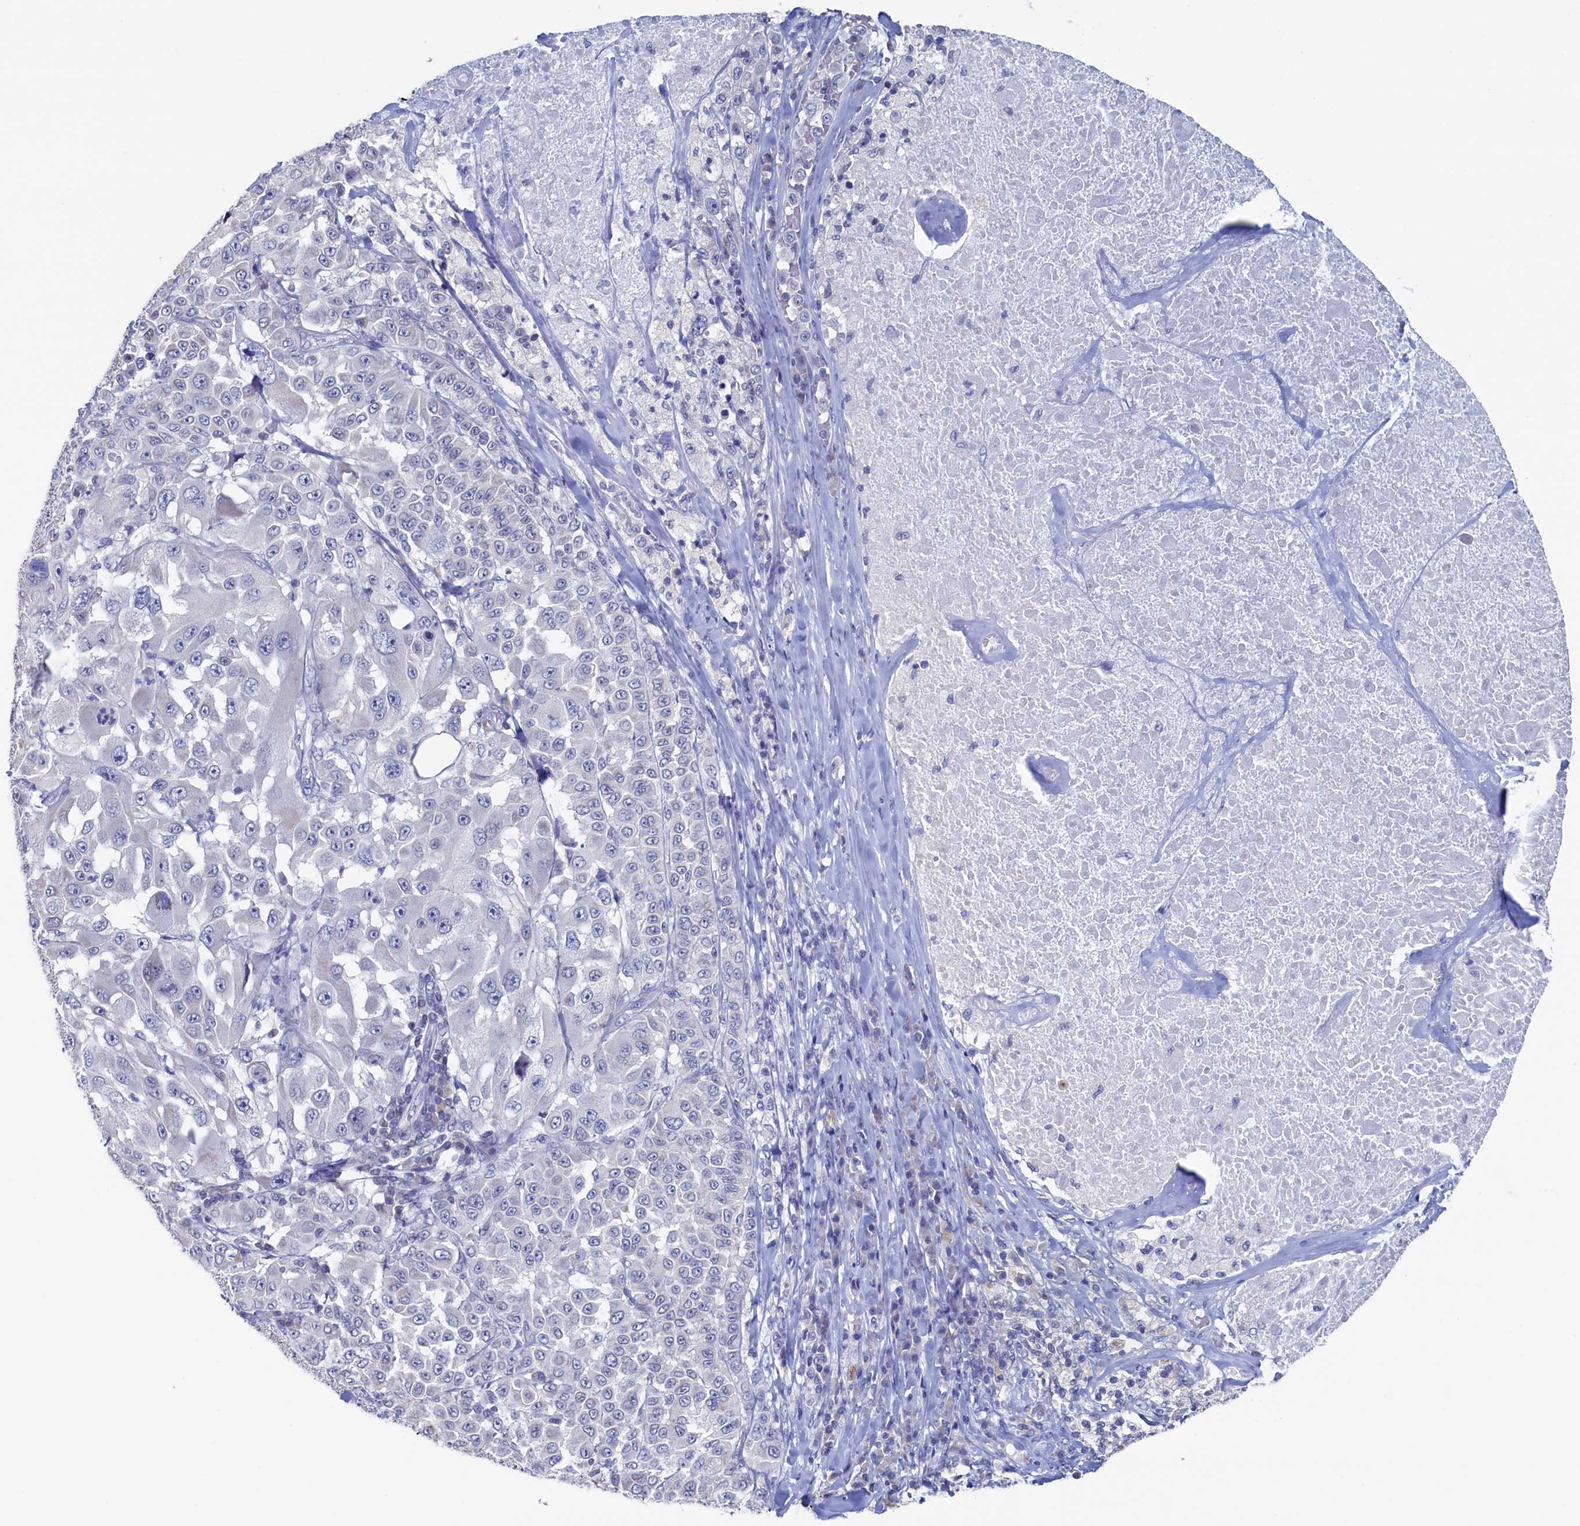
{"staining": {"intensity": "negative", "quantity": "none", "location": "none"}, "tissue": "melanoma", "cell_type": "Tumor cells", "image_type": "cancer", "snomed": [{"axis": "morphology", "description": "Malignant melanoma, Metastatic site"}, {"axis": "topography", "description": "Lymph node"}], "caption": "Immunohistochemical staining of human melanoma reveals no significant staining in tumor cells.", "gene": "C11orf54", "patient": {"sex": "male", "age": 62}}